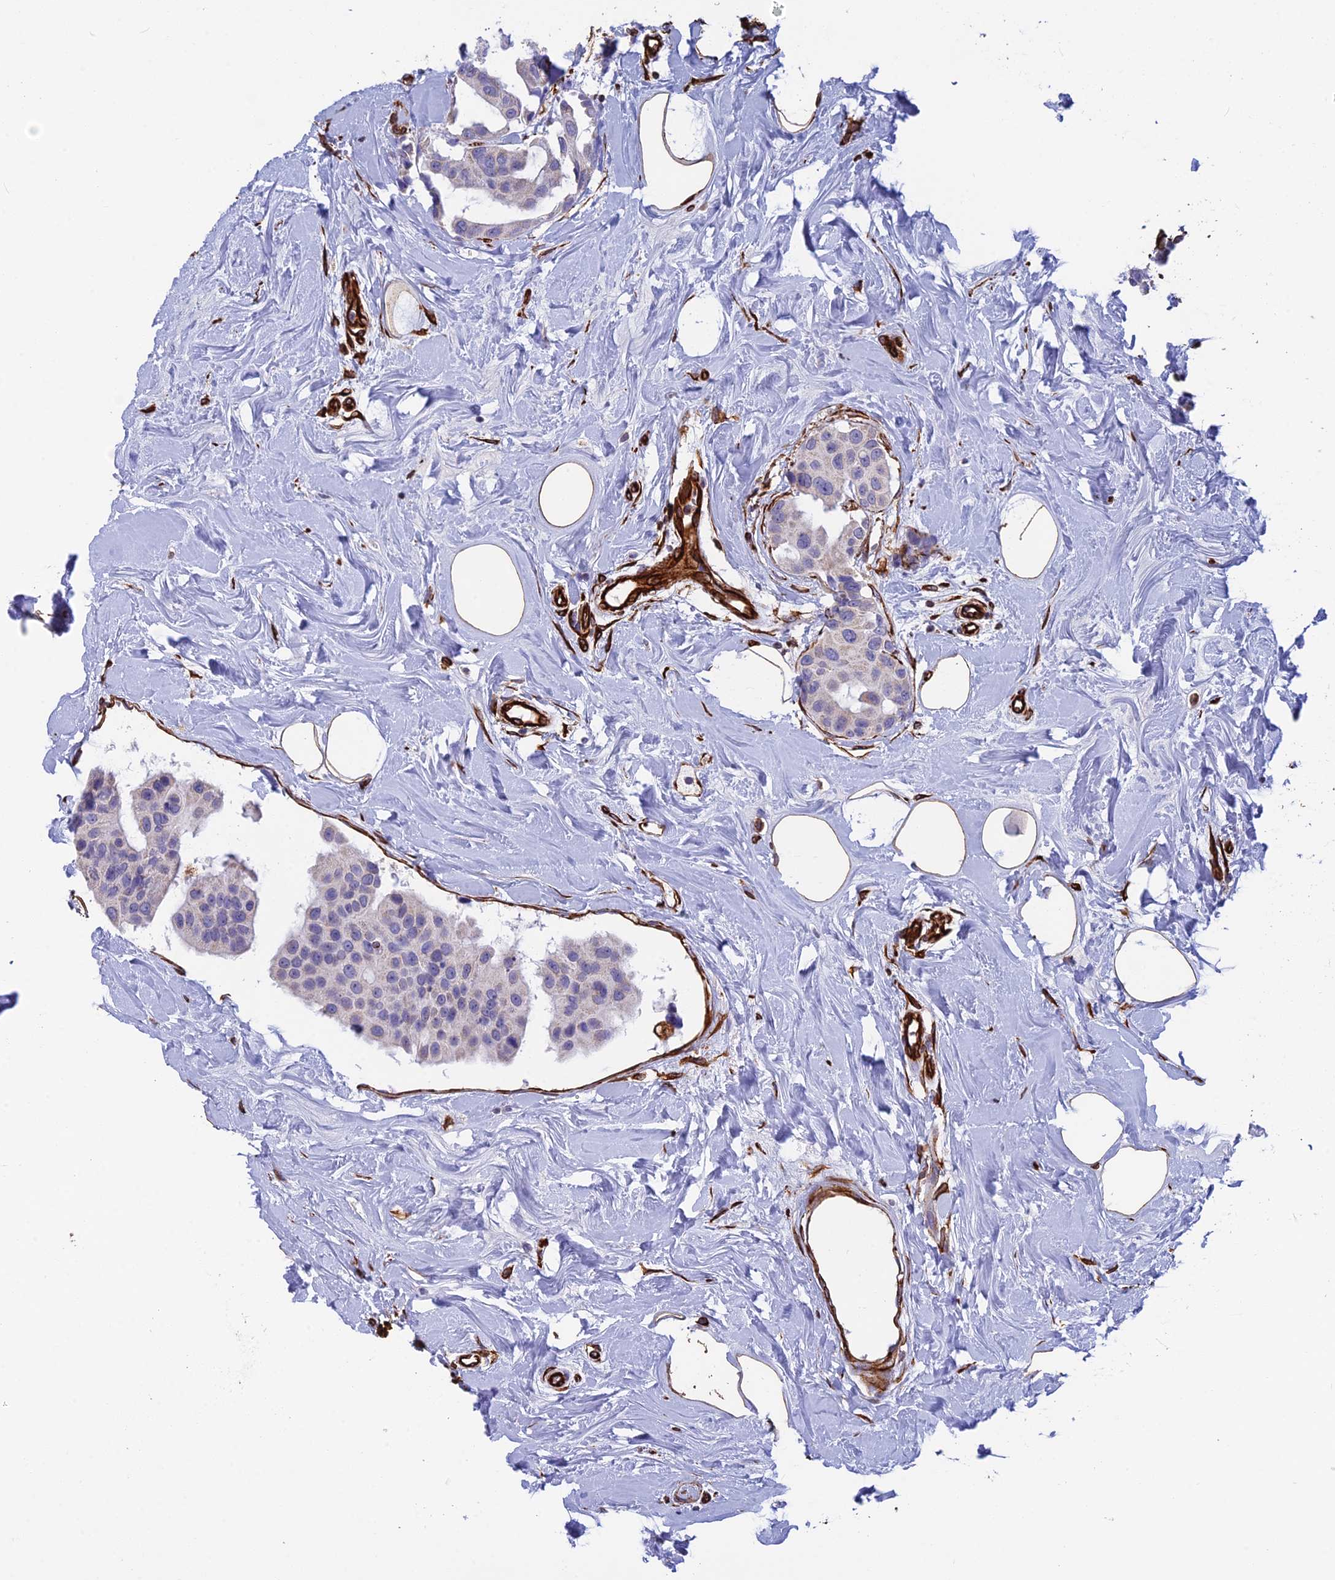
{"staining": {"intensity": "weak", "quantity": "<25%", "location": "cytoplasmic/membranous"}, "tissue": "breast cancer", "cell_type": "Tumor cells", "image_type": "cancer", "snomed": [{"axis": "morphology", "description": "Normal tissue, NOS"}, {"axis": "morphology", "description": "Duct carcinoma"}, {"axis": "topography", "description": "Breast"}], "caption": "Immunohistochemistry photomicrograph of breast intraductal carcinoma stained for a protein (brown), which exhibits no expression in tumor cells. The staining is performed using DAB brown chromogen with nuclei counter-stained in using hematoxylin.", "gene": "FBXL20", "patient": {"sex": "female", "age": 39}}